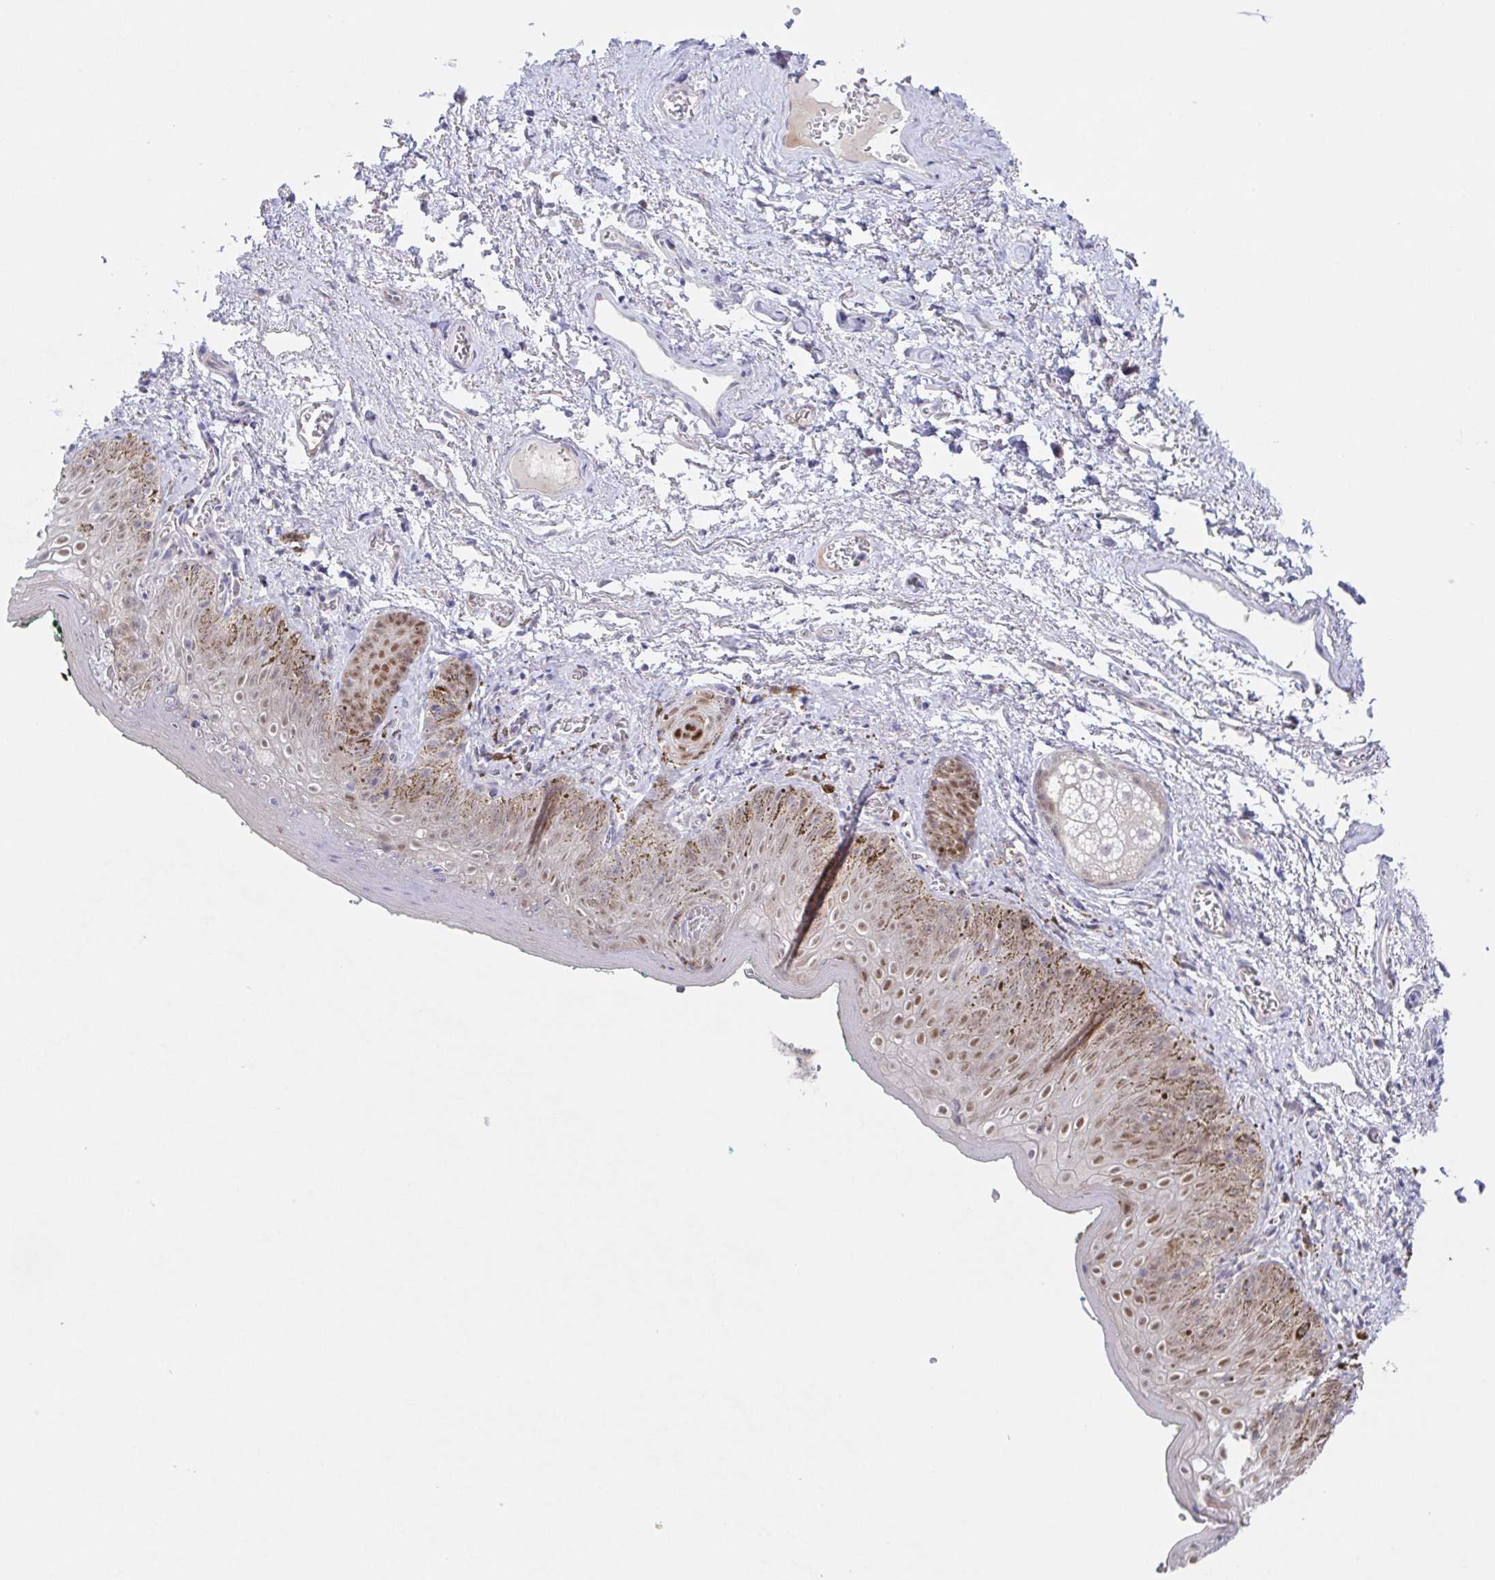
{"staining": {"intensity": "moderate", "quantity": "25%-75%", "location": "cytoplasmic/membranous,nuclear"}, "tissue": "vagina", "cell_type": "Squamous epithelial cells", "image_type": "normal", "snomed": [{"axis": "morphology", "description": "Normal tissue, NOS"}, {"axis": "topography", "description": "Vulva"}, {"axis": "topography", "description": "Vagina"}, {"axis": "topography", "description": "Peripheral nerve tissue"}], "caption": "Protein expression analysis of benign vagina displays moderate cytoplasmic/membranous,nuclear expression in approximately 25%-75% of squamous epithelial cells. (DAB (3,3'-diaminobenzidine) = brown stain, brightfield microscopy at high magnification).", "gene": "POU2F3", "patient": {"sex": "female", "age": 66}}